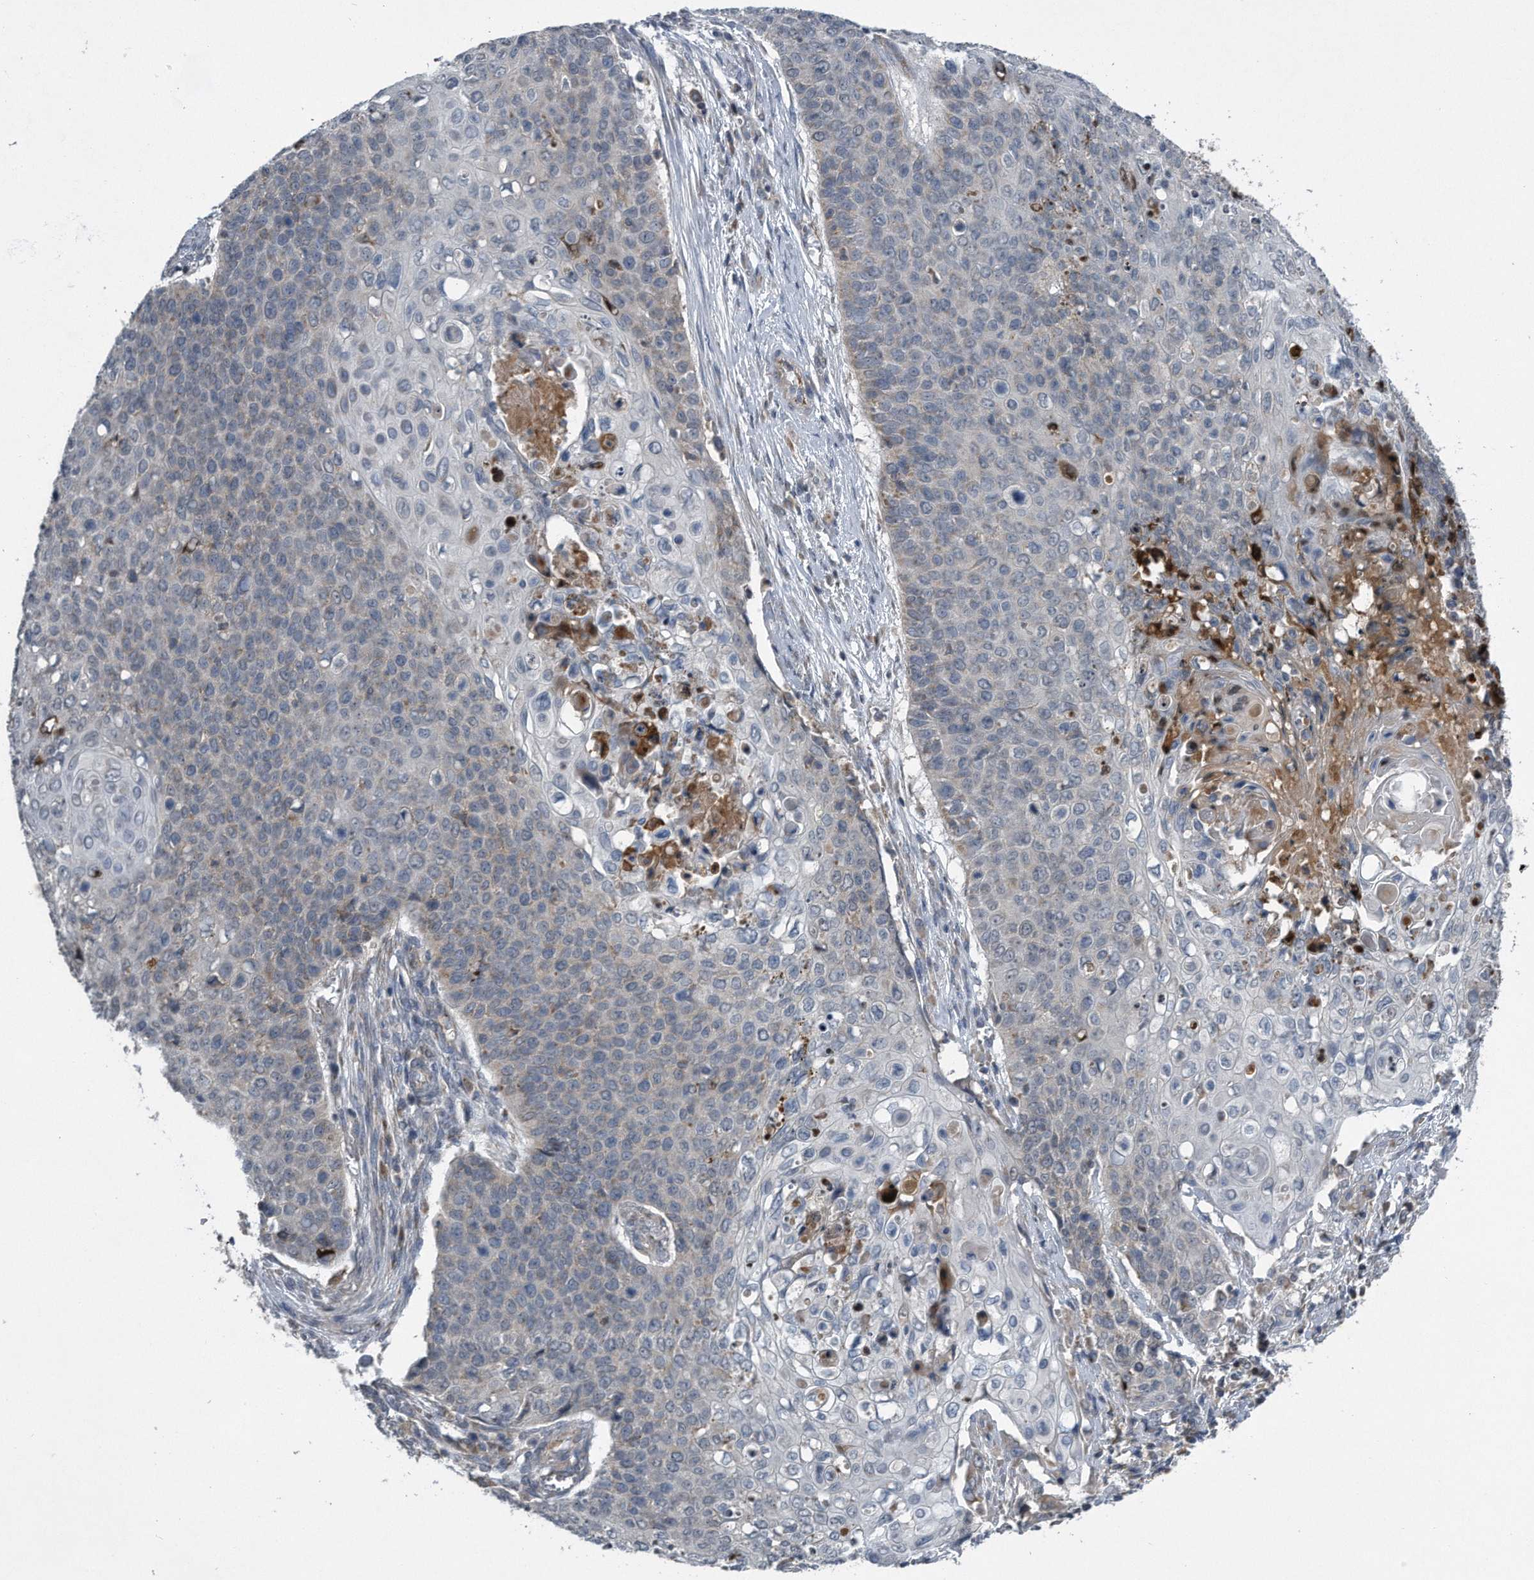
{"staining": {"intensity": "negative", "quantity": "none", "location": "none"}, "tissue": "cervical cancer", "cell_type": "Tumor cells", "image_type": "cancer", "snomed": [{"axis": "morphology", "description": "Squamous cell carcinoma, NOS"}, {"axis": "topography", "description": "Cervix"}], "caption": "Immunohistochemistry histopathology image of neoplastic tissue: human cervical cancer (squamous cell carcinoma) stained with DAB (3,3'-diaminobenzidine) displays no significant protein expression in tumor cells.", "gene": "LYRM4", "patient": {"sex": "female", "age": 39}}